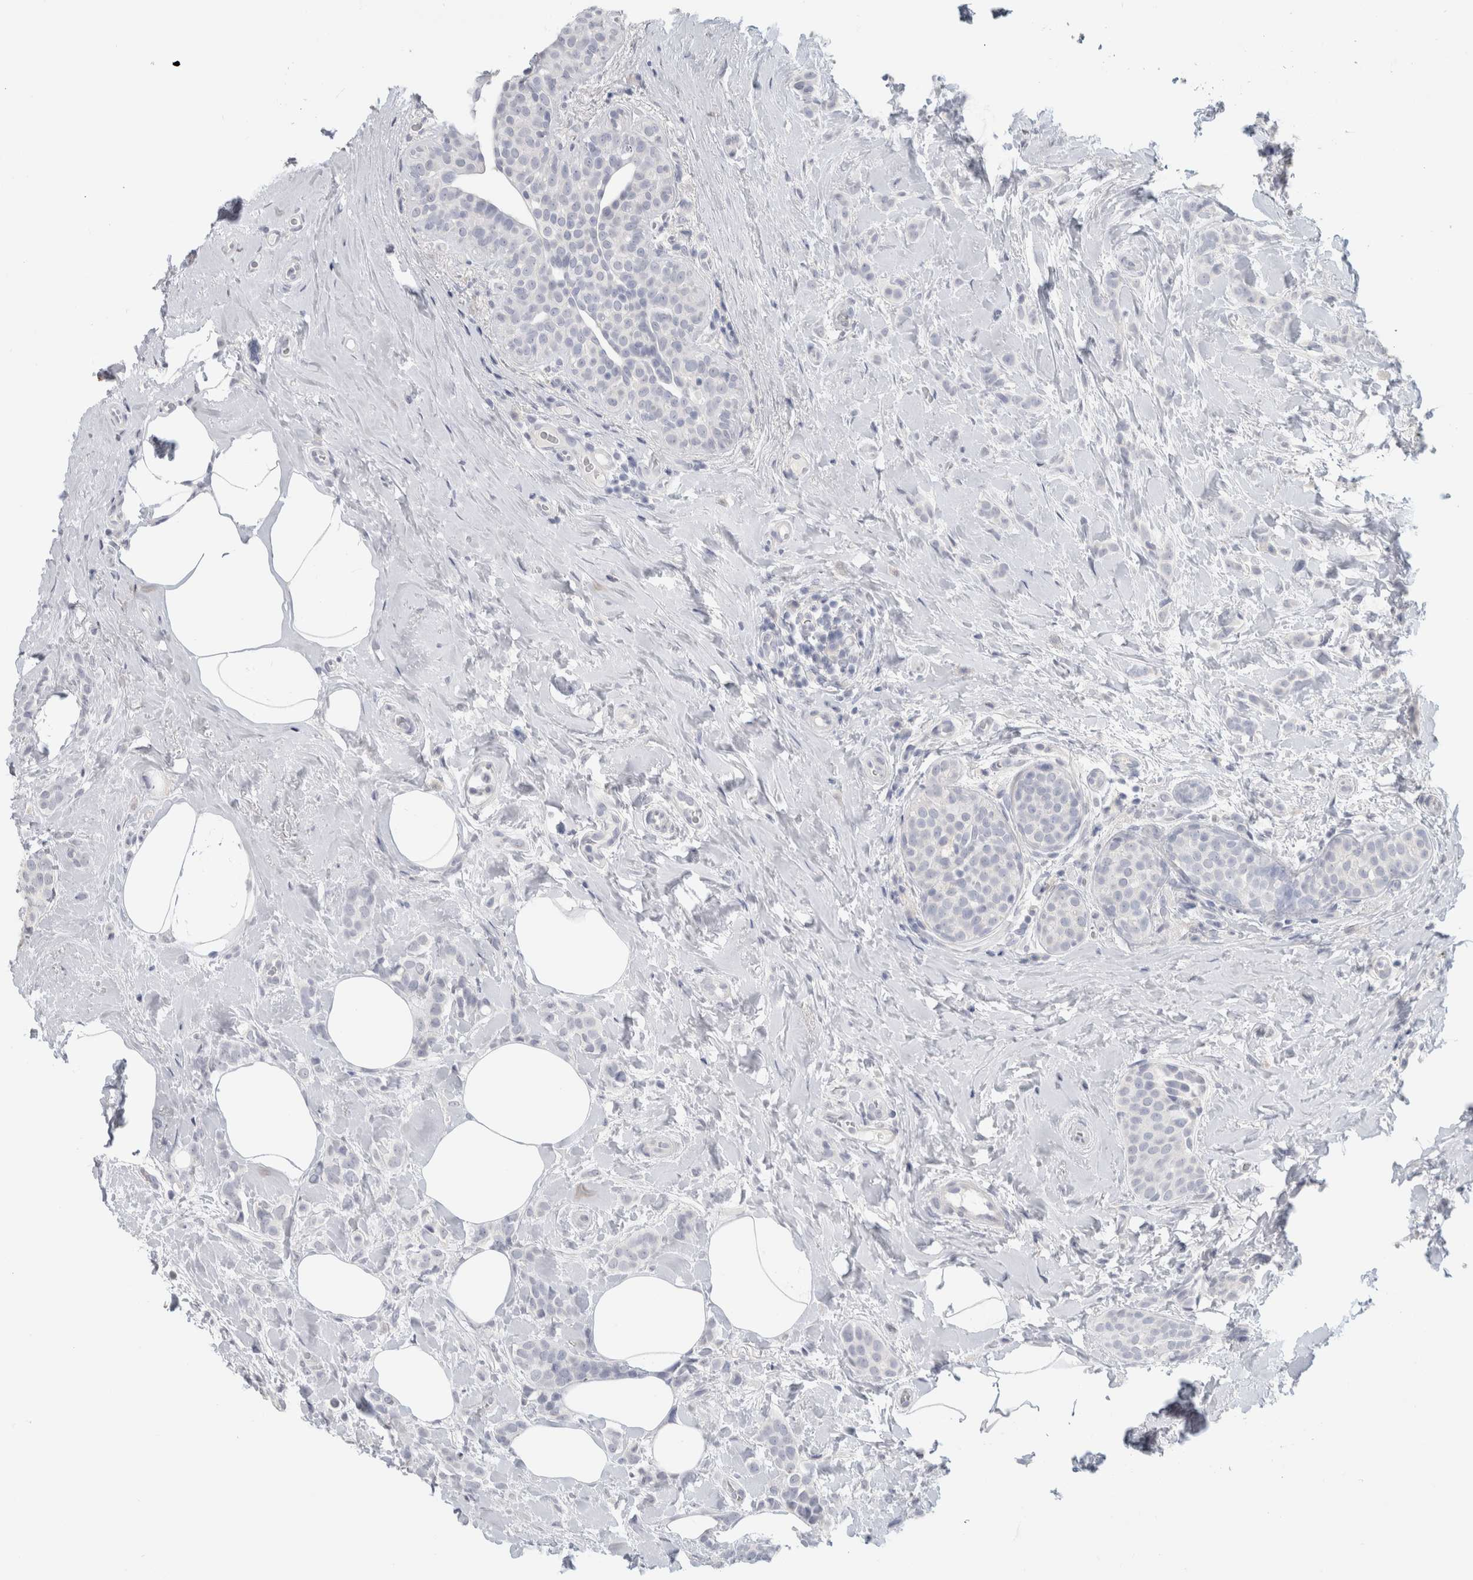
{"staining": {"intensity": "negative", "quantity": "none", "location": "none"}, "tissue": "breast cancer", "cell_type": "Tumor cells", "image_type": "cancer", "snomed": [{"axis": "morphology", "description": "Lobular carcinoma, in situ"}, {"axis": "morphology", "description": "Lobular carcinoma"}, {"axis": "topography", "description": "Breast"}], "caption": "A high-resolution image shows immunohistochemistry staining of breast lobular carcinoma in situ, which displays no significant expression in tumor cells. (Immunohistochemistry, brightfield microscopy, high magnification).", "gene": "SLC6A1", "patient": {"sex": "female", "age": 41}}